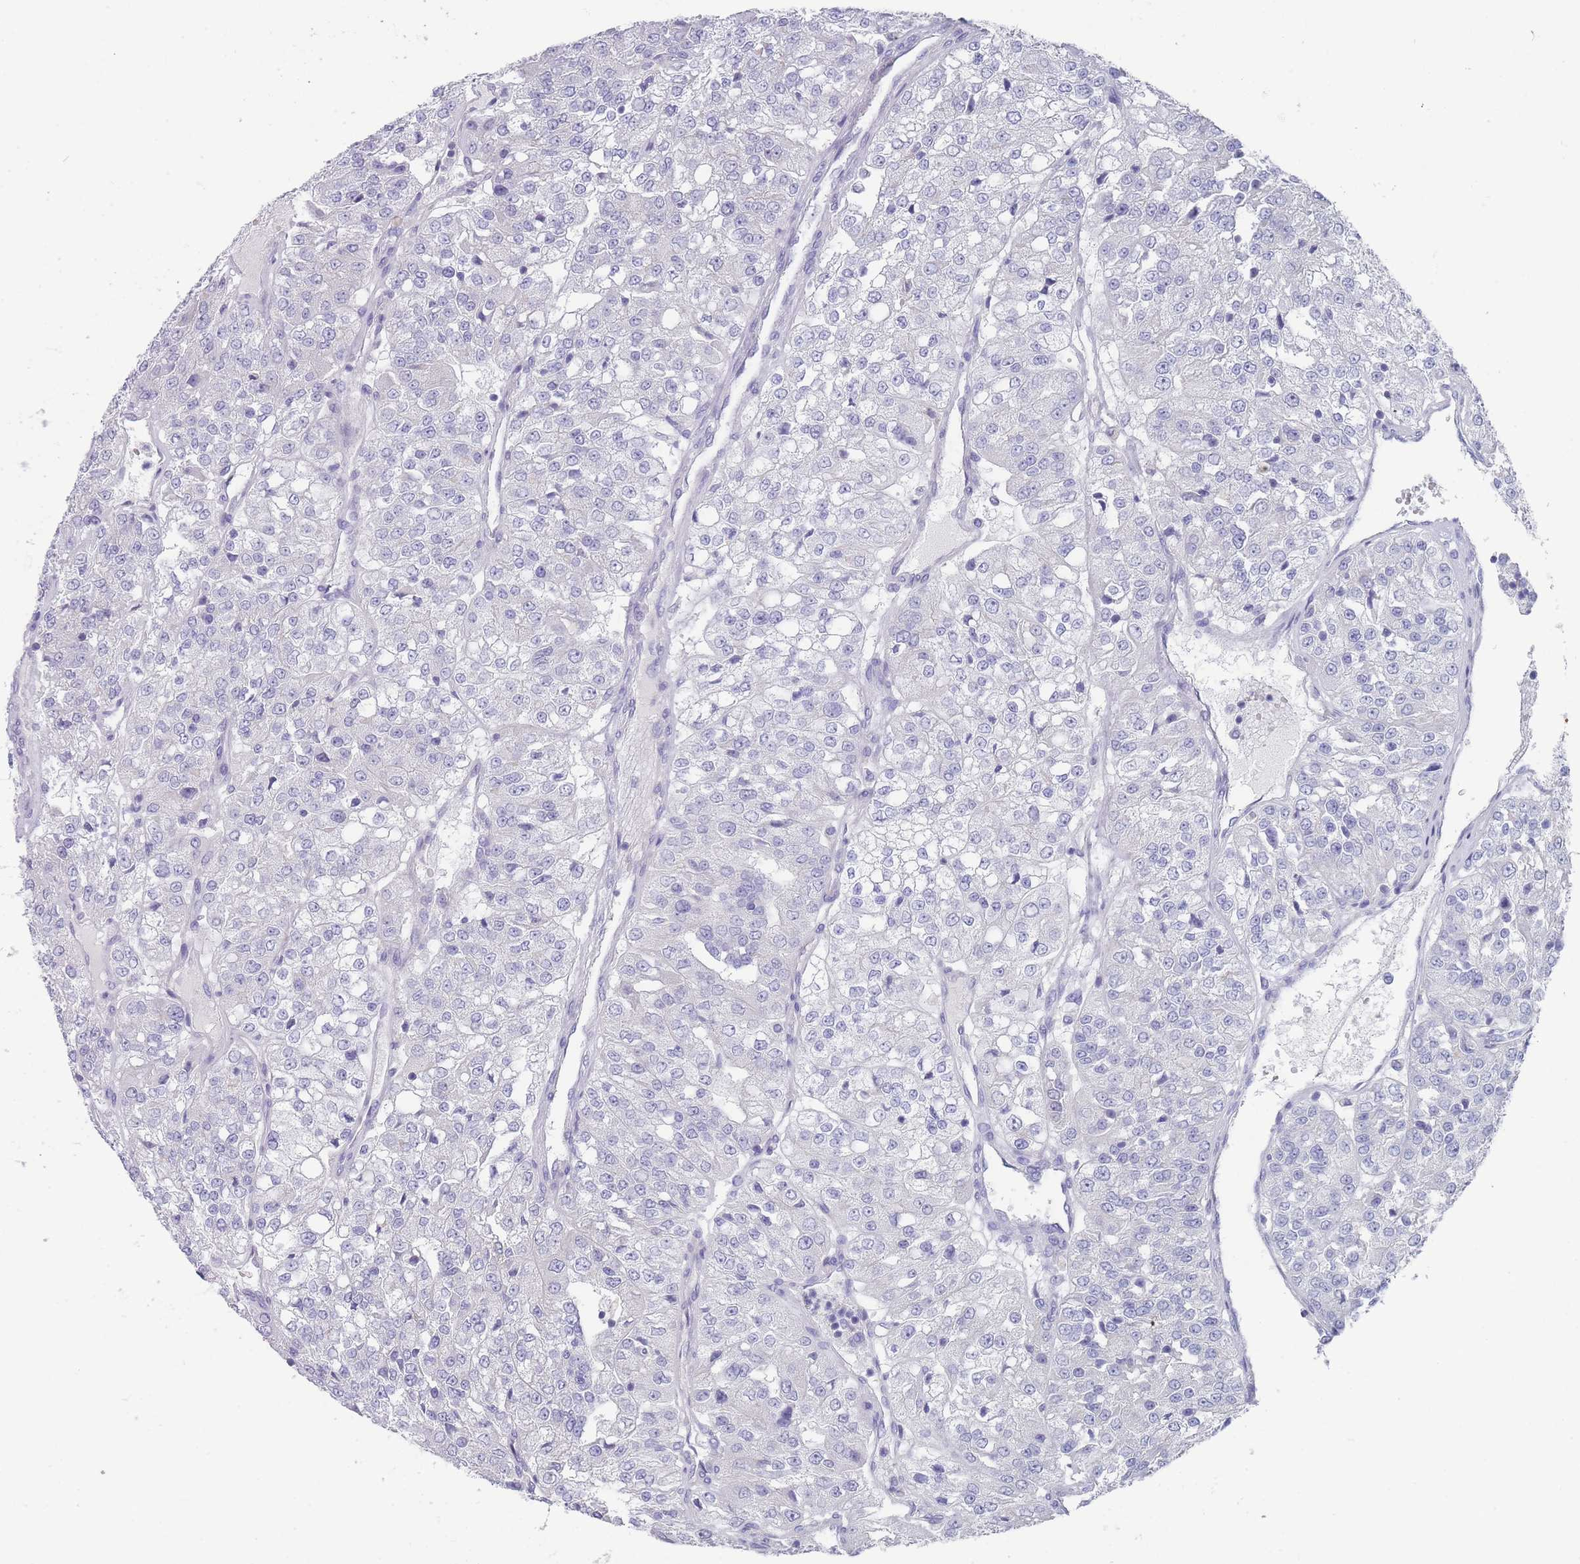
{"staining": {"intensity": "negative", "quantity": "none", "location": "none"}, "tissue": "renal cancer", "cell_type": "Tumor cells", "image_type": "cancer", "snomed": [{"axis": "morphology", "description": "Adenocarcinoma, NOS"}, {"axis": "topography", "description": "Kidney"}], "caption": "There is no significant positivity in tumor cells of renal cancer.", "gene": "MRPS14", "patient": {"sex": "female", "age": 63}}